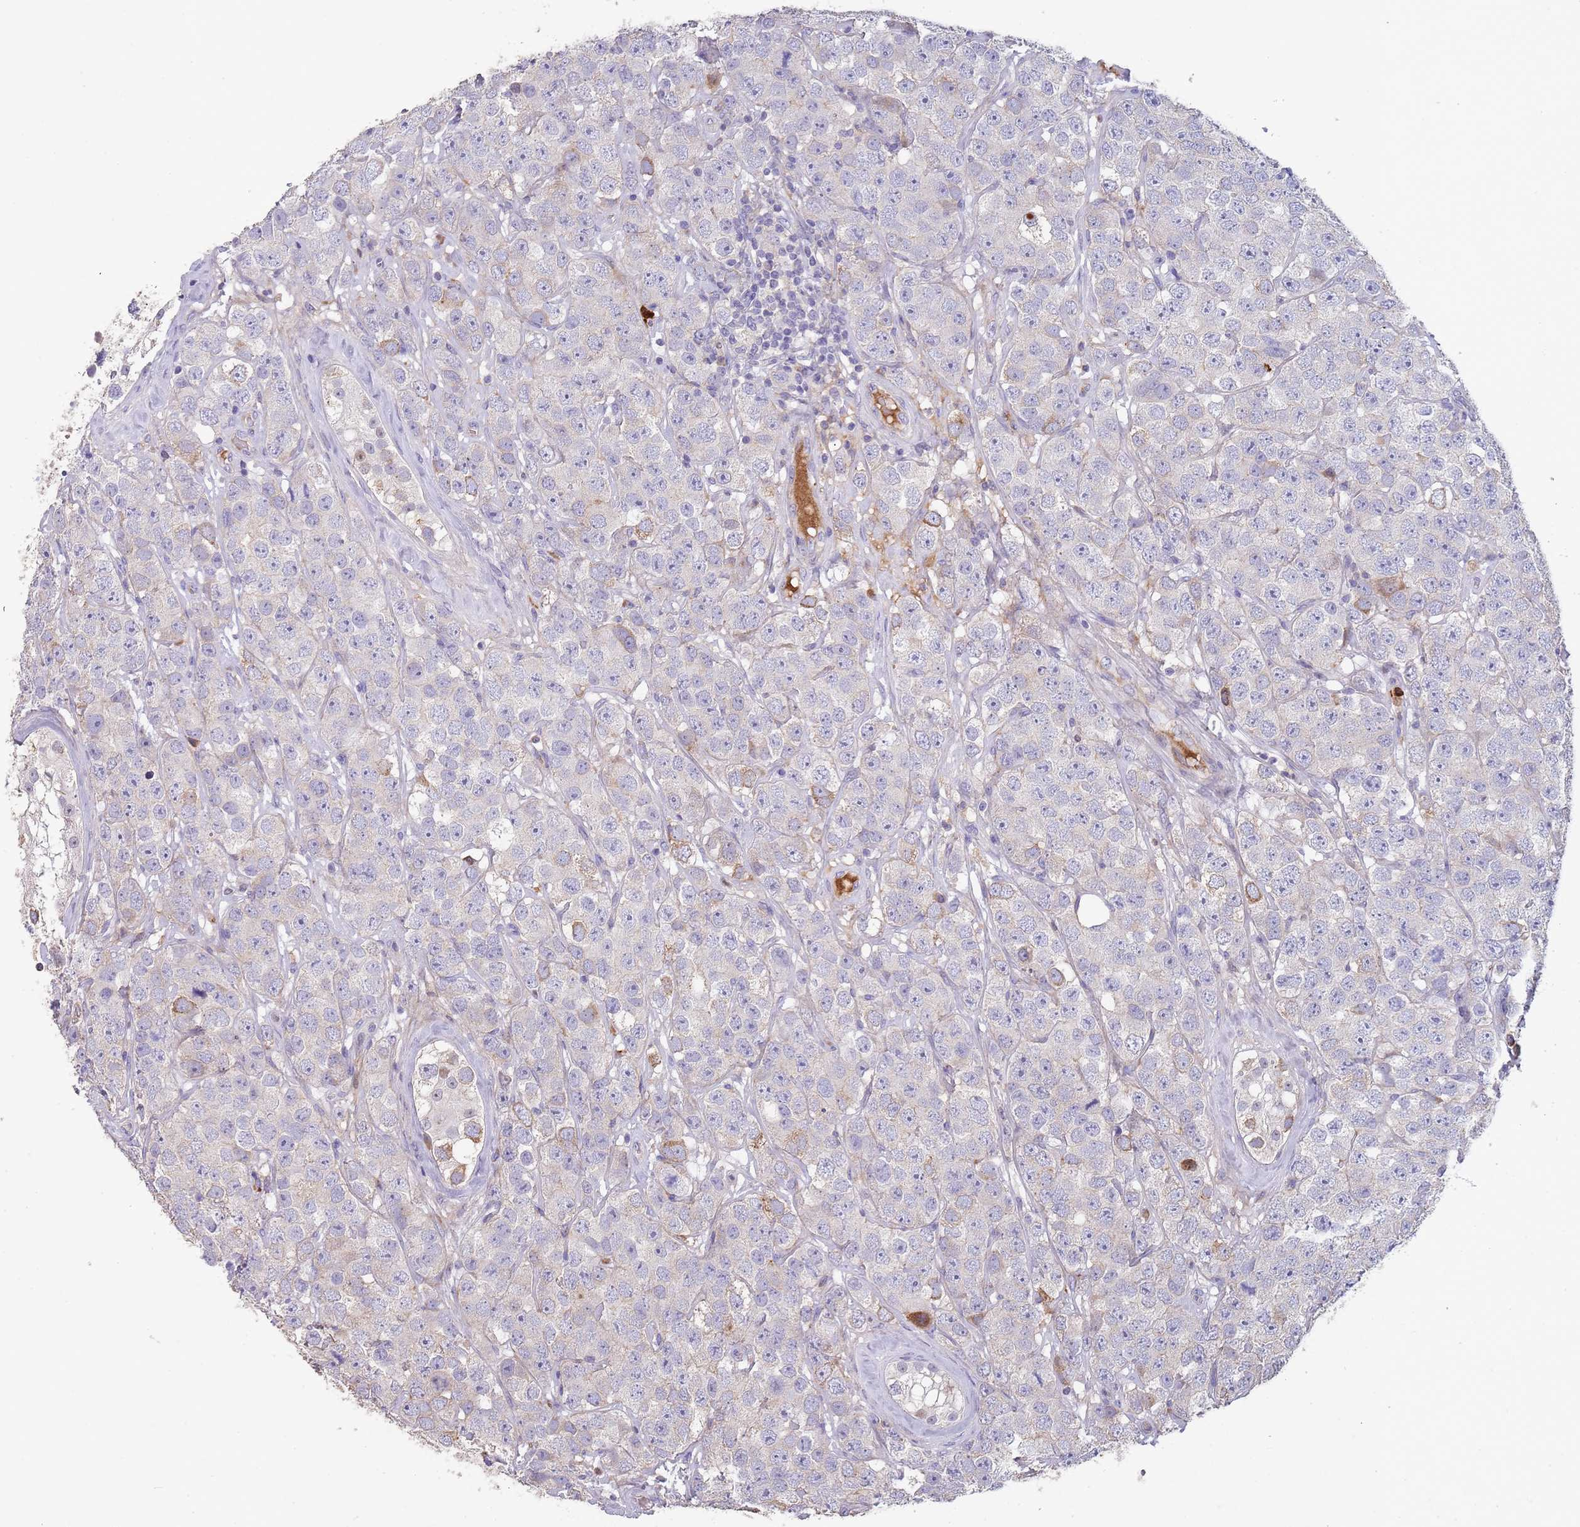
{"staining": {"intensity": "negative", "quantity": "none", "location": "none"}, "tissue": "testis cancer", "cell_type": "Tumor cells", "image_type": "cancer", "snomed": [{"axis": "morphology", "description": "Seminoma, NOS"}, {"axis": "topography", "description": "Testis"}], "caption": "Testis seminoma was stained to show a protein in brown. There is no significant staining in tumor cells. (Brightfield microscopy of DAB (3,3'-diaminobenzidine) immunohistochemistry at high magnification).", "gene": "SUSD1", "patient": {"sex": "male", "age": 28}}